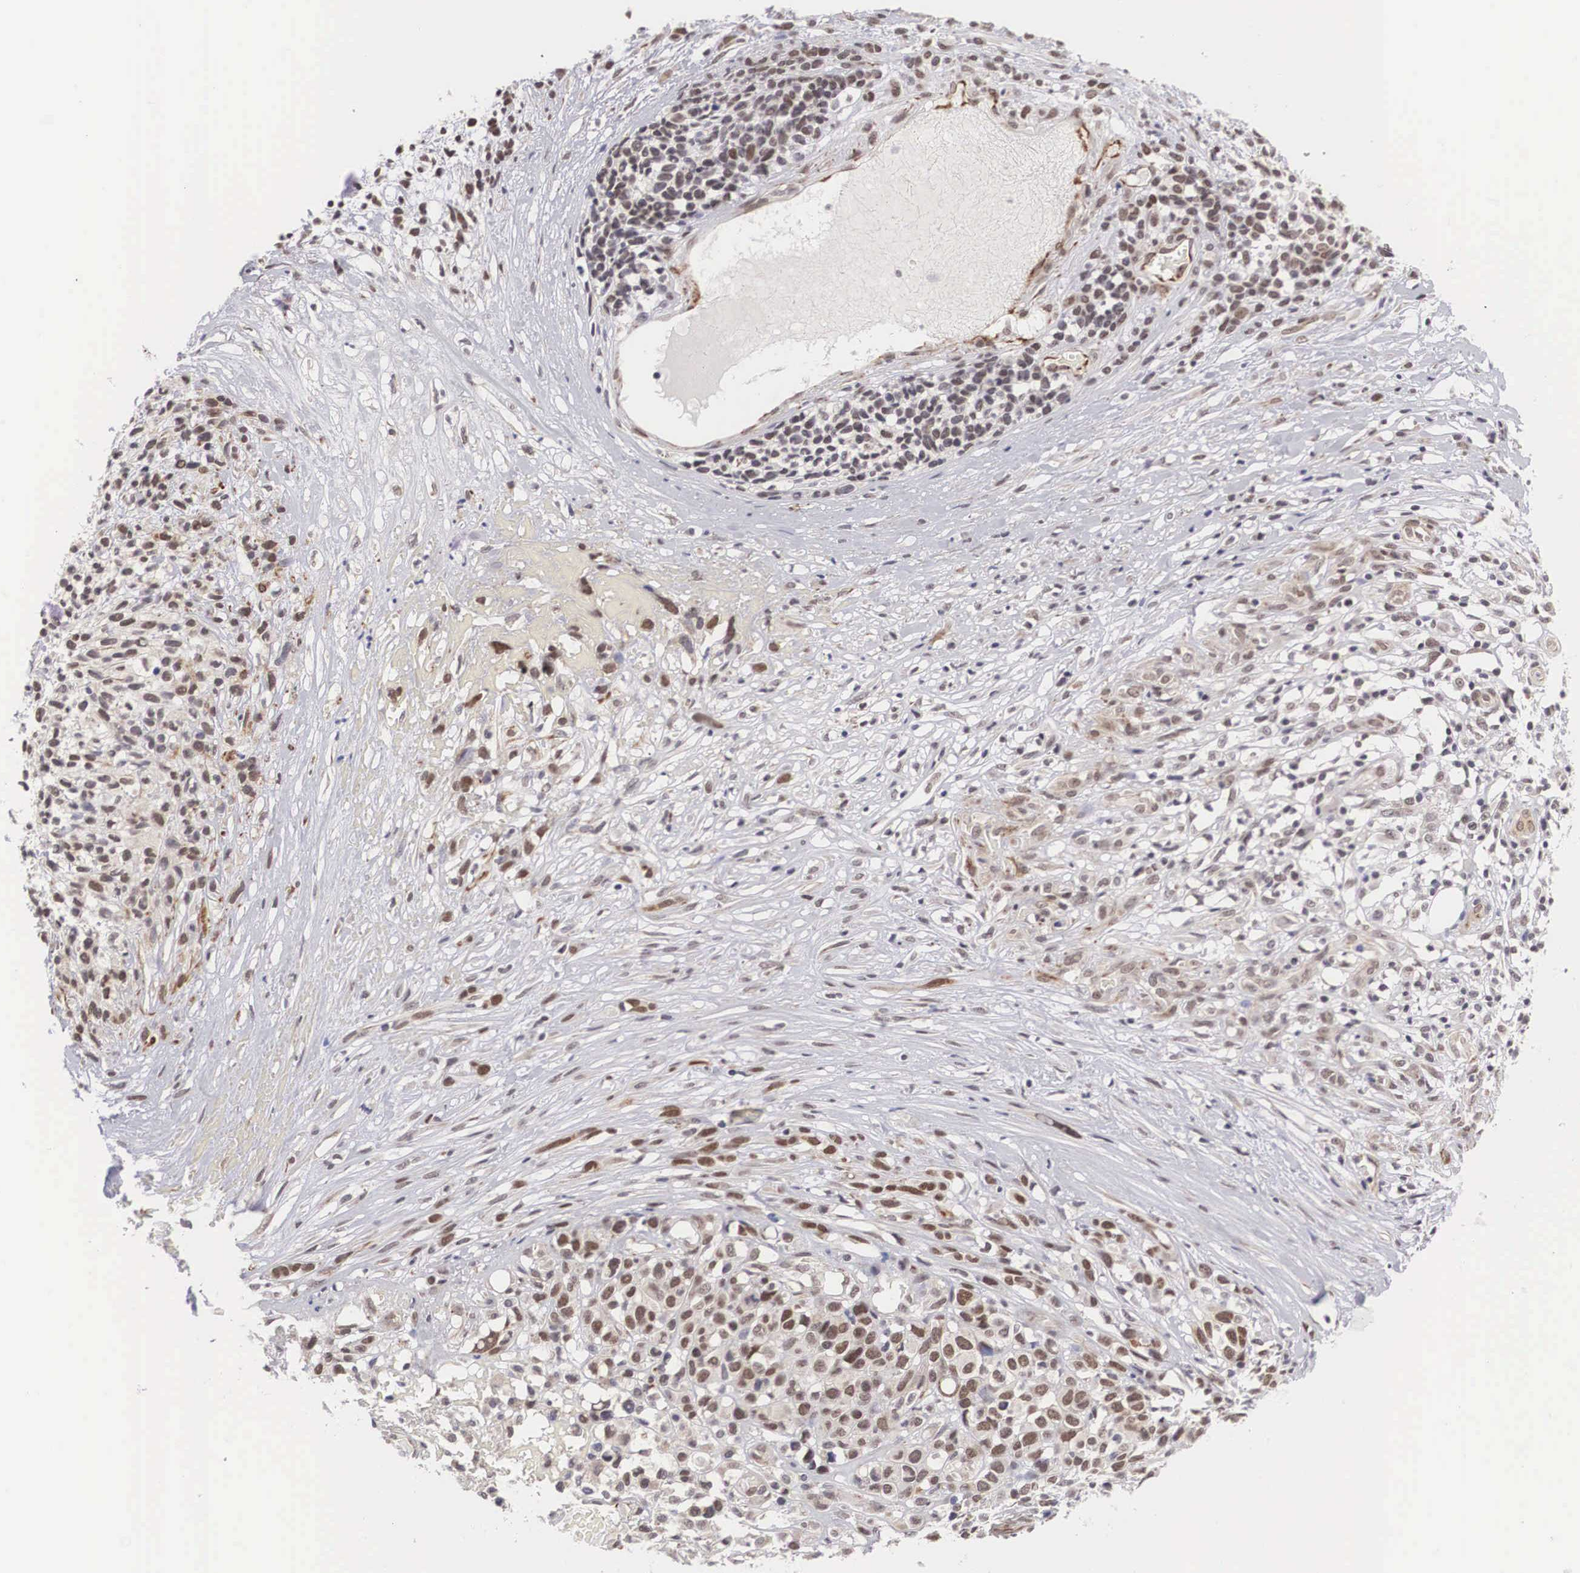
{"staining": {"intensity": "moderate", "quantity": ">75%", "location": "nuclear"}, "tissue": "melanoma", "cell_type": "Tumor cells", "image_type": "cancer", "snomed": [{"axis": "morphology", "description": "Malignant melanoma, NOS"}, {"axis": "topography", "description": "Skin"}], "caption": "Immunohistochemical staining of melanoma reveals moderate nuclear protein staining in about >75% of tumor cells.", "gene": "MORC2", "patient": {"sex": "female", "age": 85}}